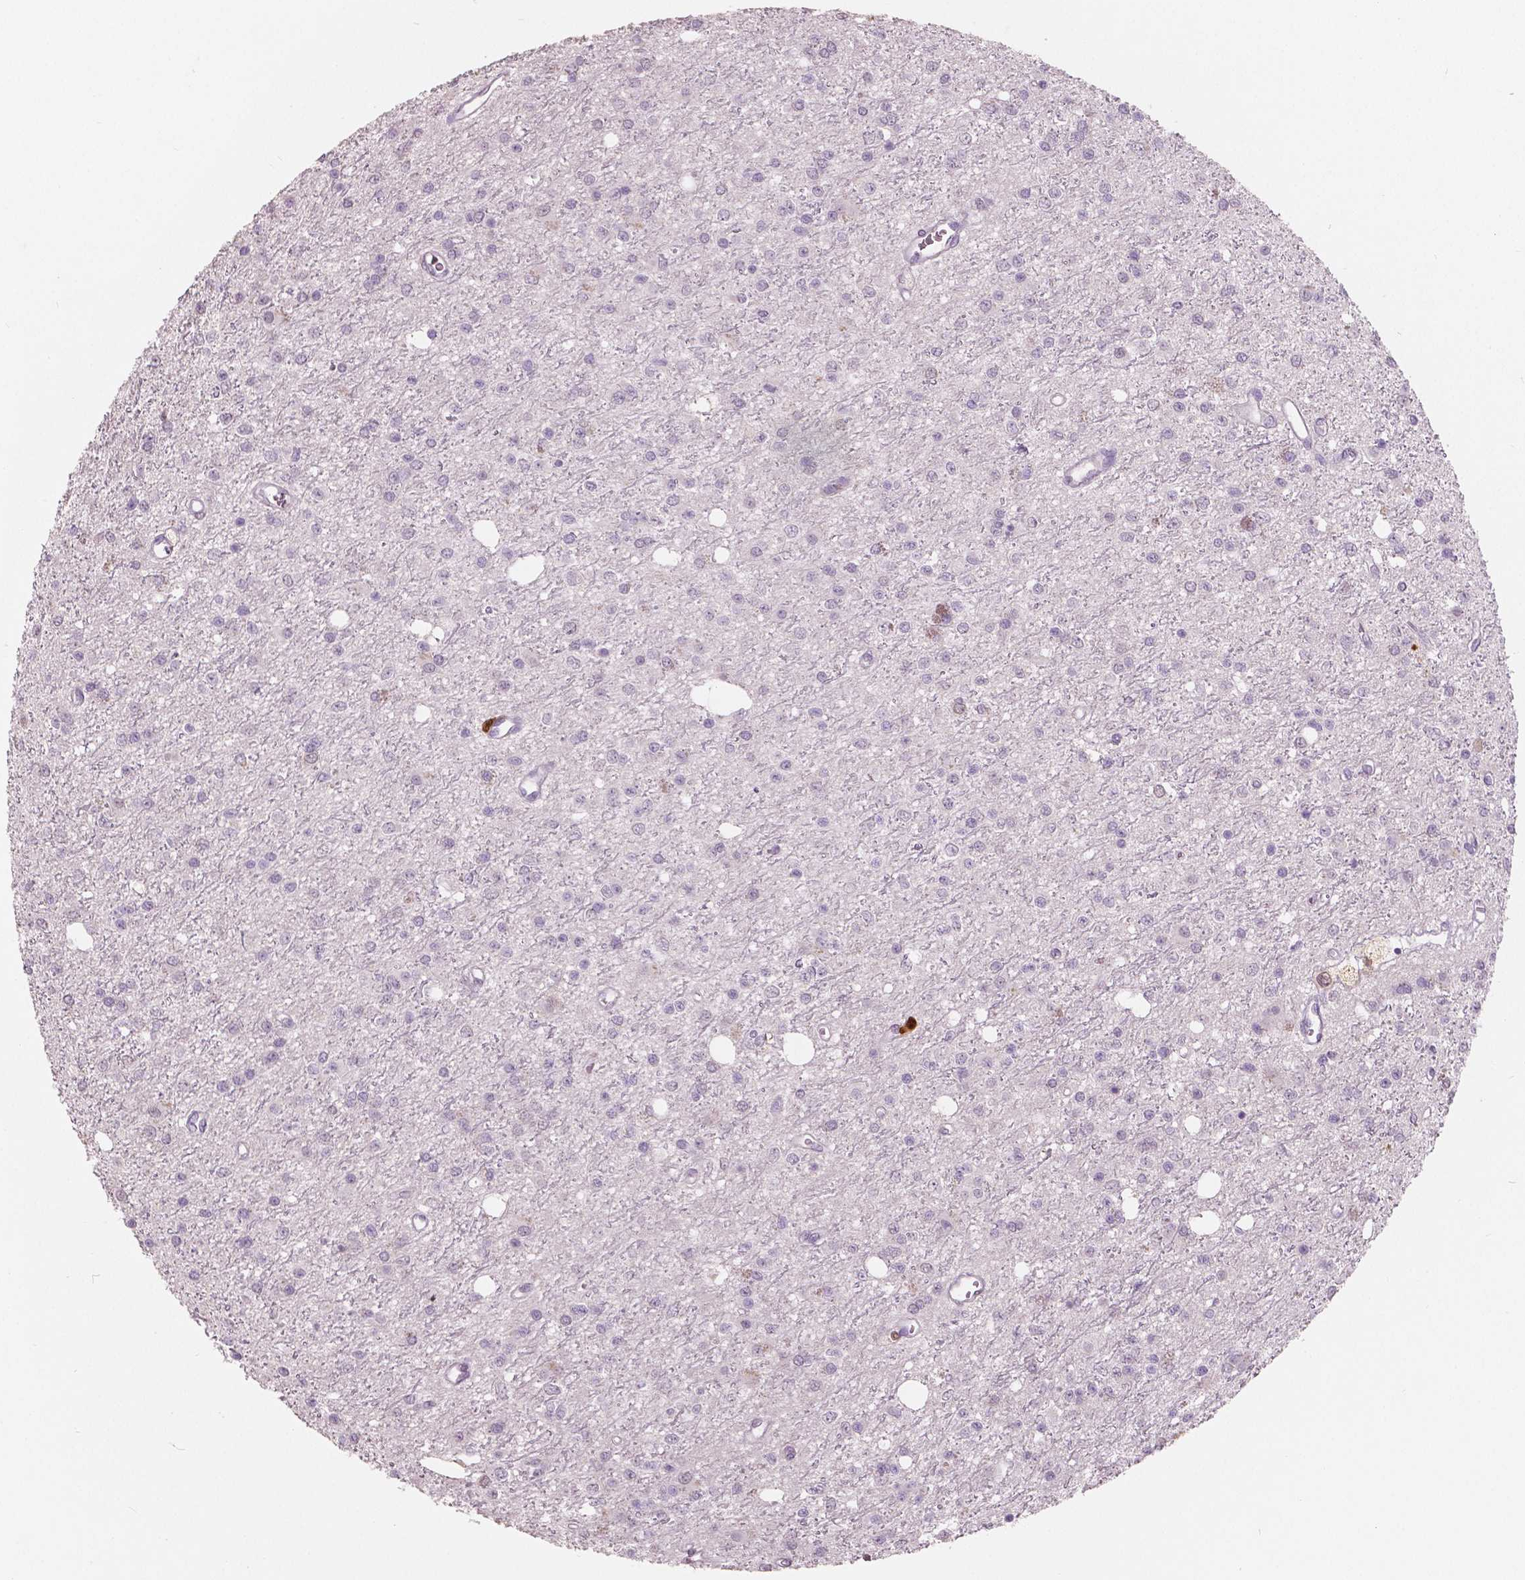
{"staining": {"intensity": "negative", "quantity": "none", "location": "none"}, "tissue": "glioma", "cell_type": "Tumor cells", "image_type": "cancer", "snomed": [{"axis": "morphology", "description": "Glioma, malignant, Low grade"}, {"axis": "topography", "description": "Brain"}], "caption": "IHC image of human glioma stained for a protein (brown), which displays no staining in tumor cells.", "gene": "S100A4", "patient": {"sex": "female", "age": 45}}